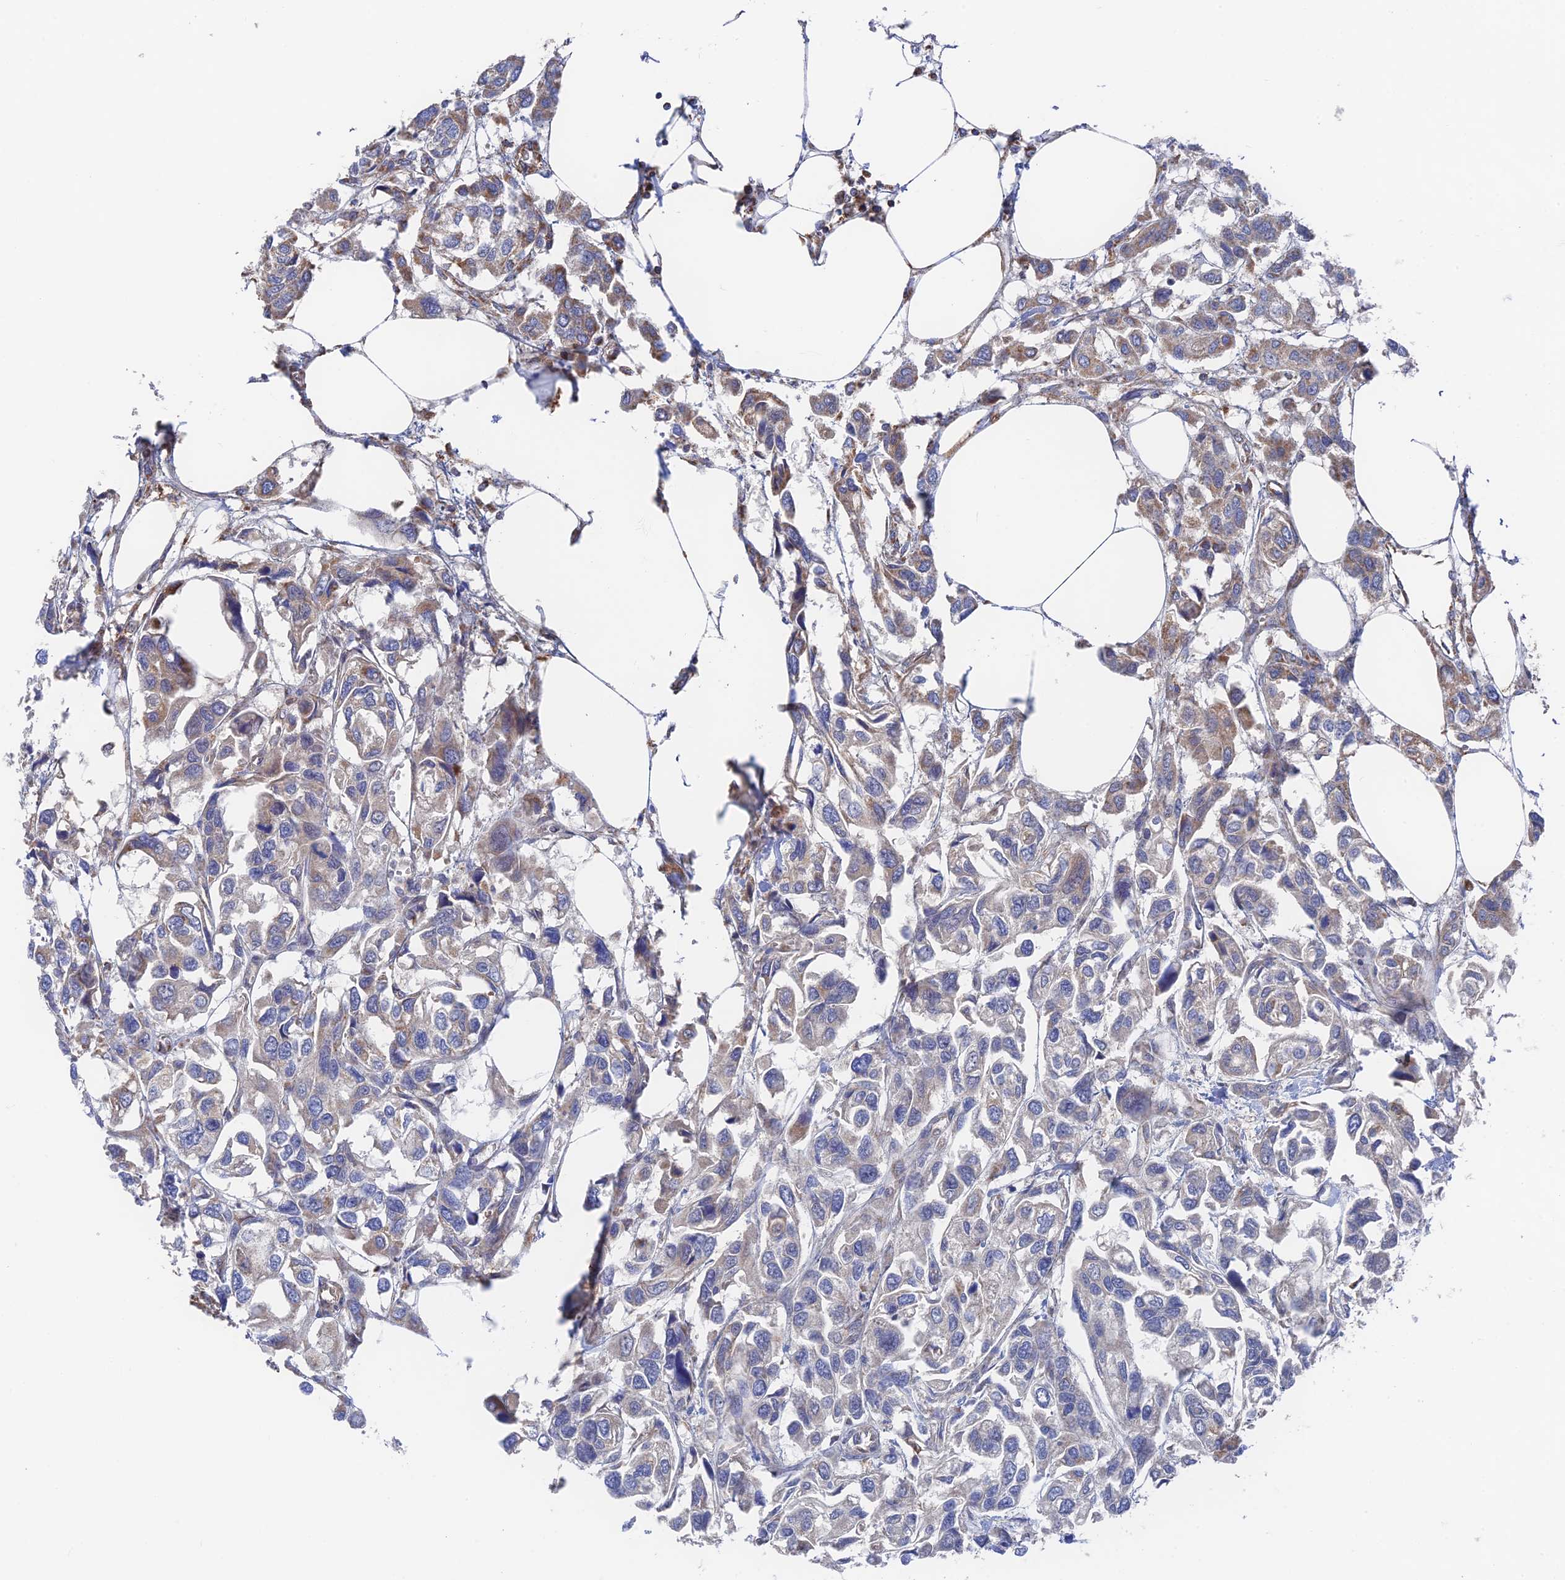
{"staining": {"intensity": "weak", "quantity": "<25%", "location": "cytoplasmic/membranous"}, "tissue": "urothelial cancer", "cell_type": "Tumor cells", "image_type": "cancer", "snomed": [{"axis": "morphology", "description": "Urothelial carcinoma, High grade"}, {"axis": "topography", "description": "Urinary bladder"}], "caption": "There is no significant positivity in tumor cells of urothelial cancer.", "gene": "ZNF320", "patient": {"sex": "male", "age": 67}}